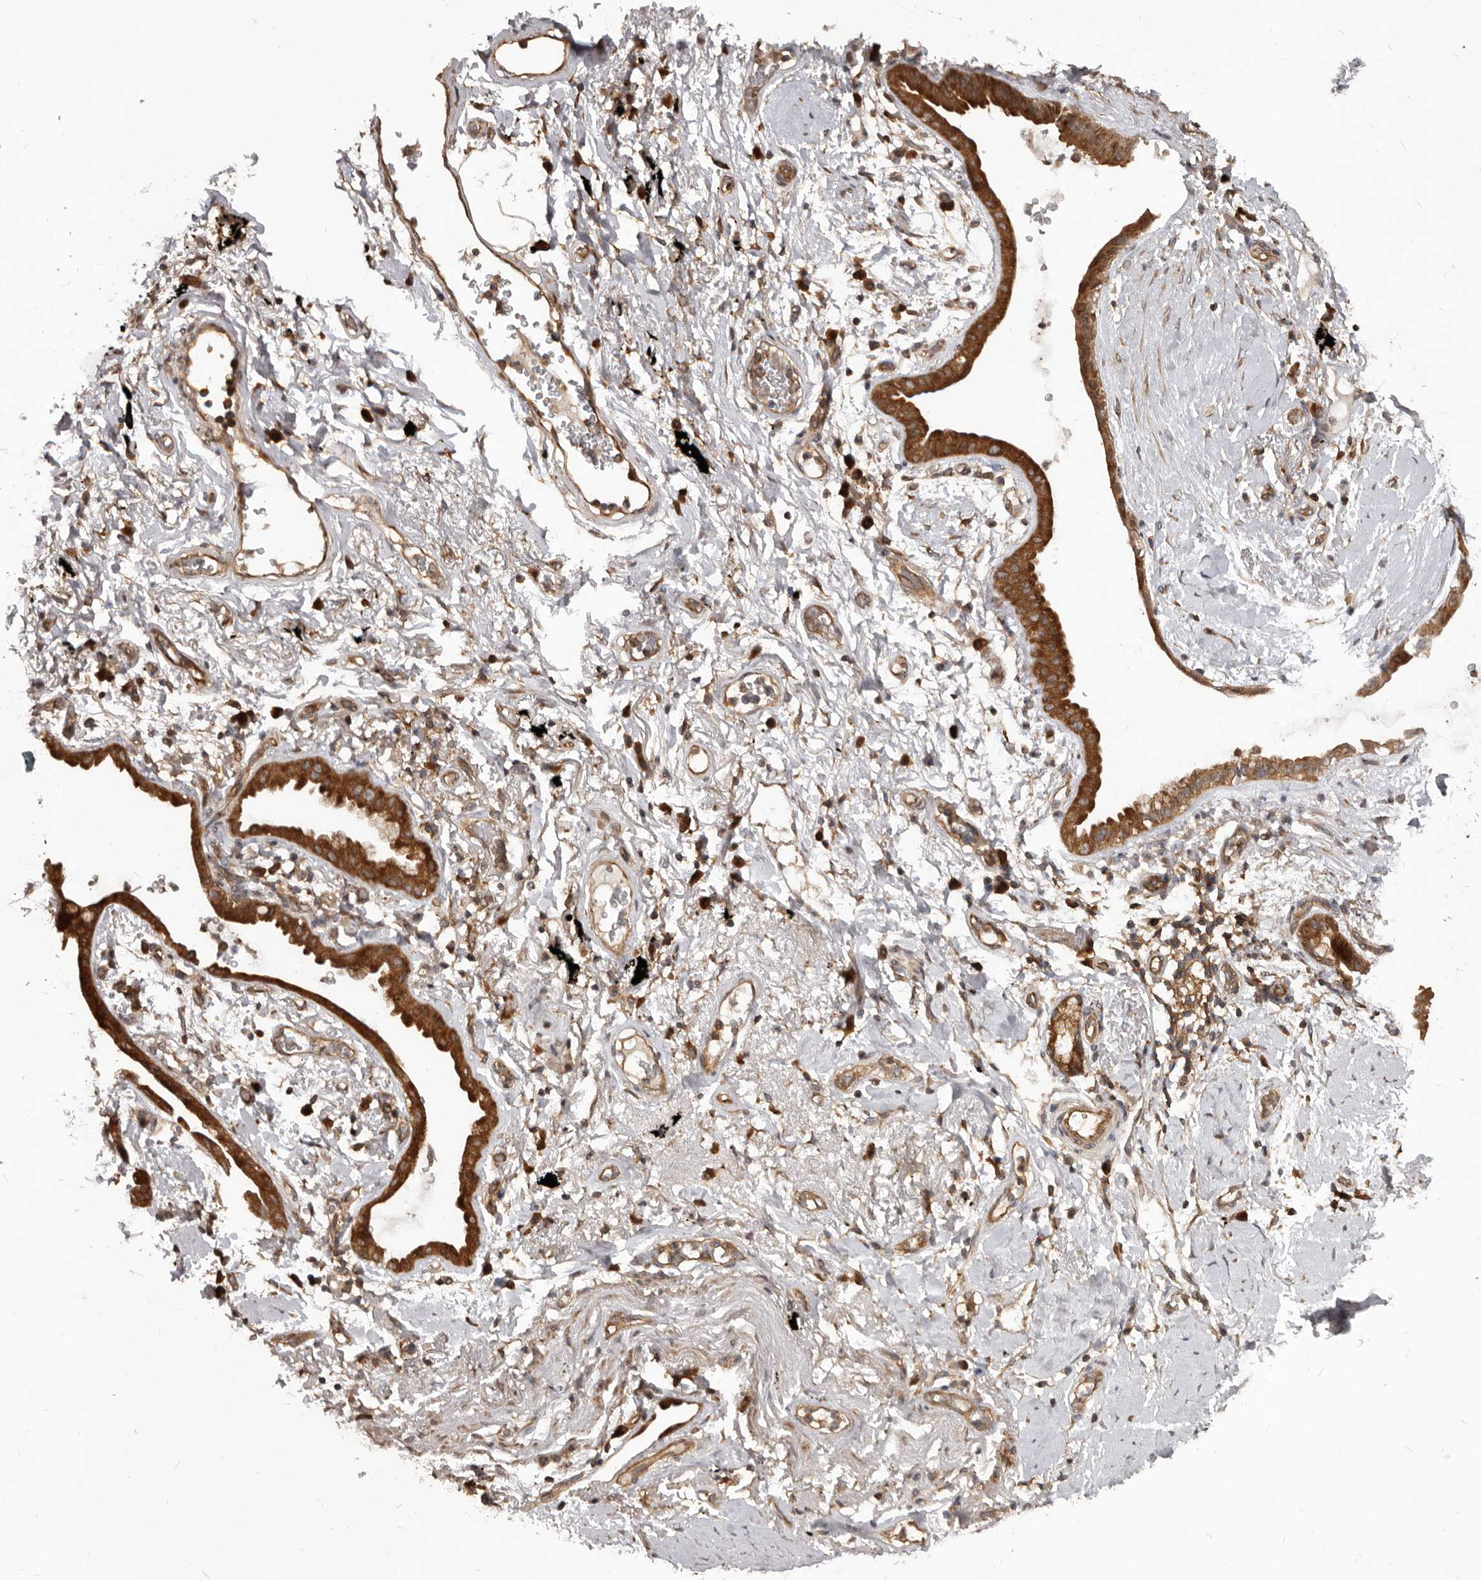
{"staining": {"intensity": "strong", "quantity": ">75%", "location": "cytoplasmic/membranous"}, "tissue": "lung cancer", "cell_type": "Tumor cells", "image_type": "cancer", "snomed": [{"axis": "morphology", "description": "Adenocarcinoma, NOS"}, {"axis": "topography", "description": "Lung"}], "caption": "An image showing strong cytoplasmic/membranous positivity in approximately >75% of tumor cells in adenocarcinoma (lung), as visualized by brown immunohistochemical staining.", "gene": "HBS1L", "patient": {"sex": "female", "age": 70}}